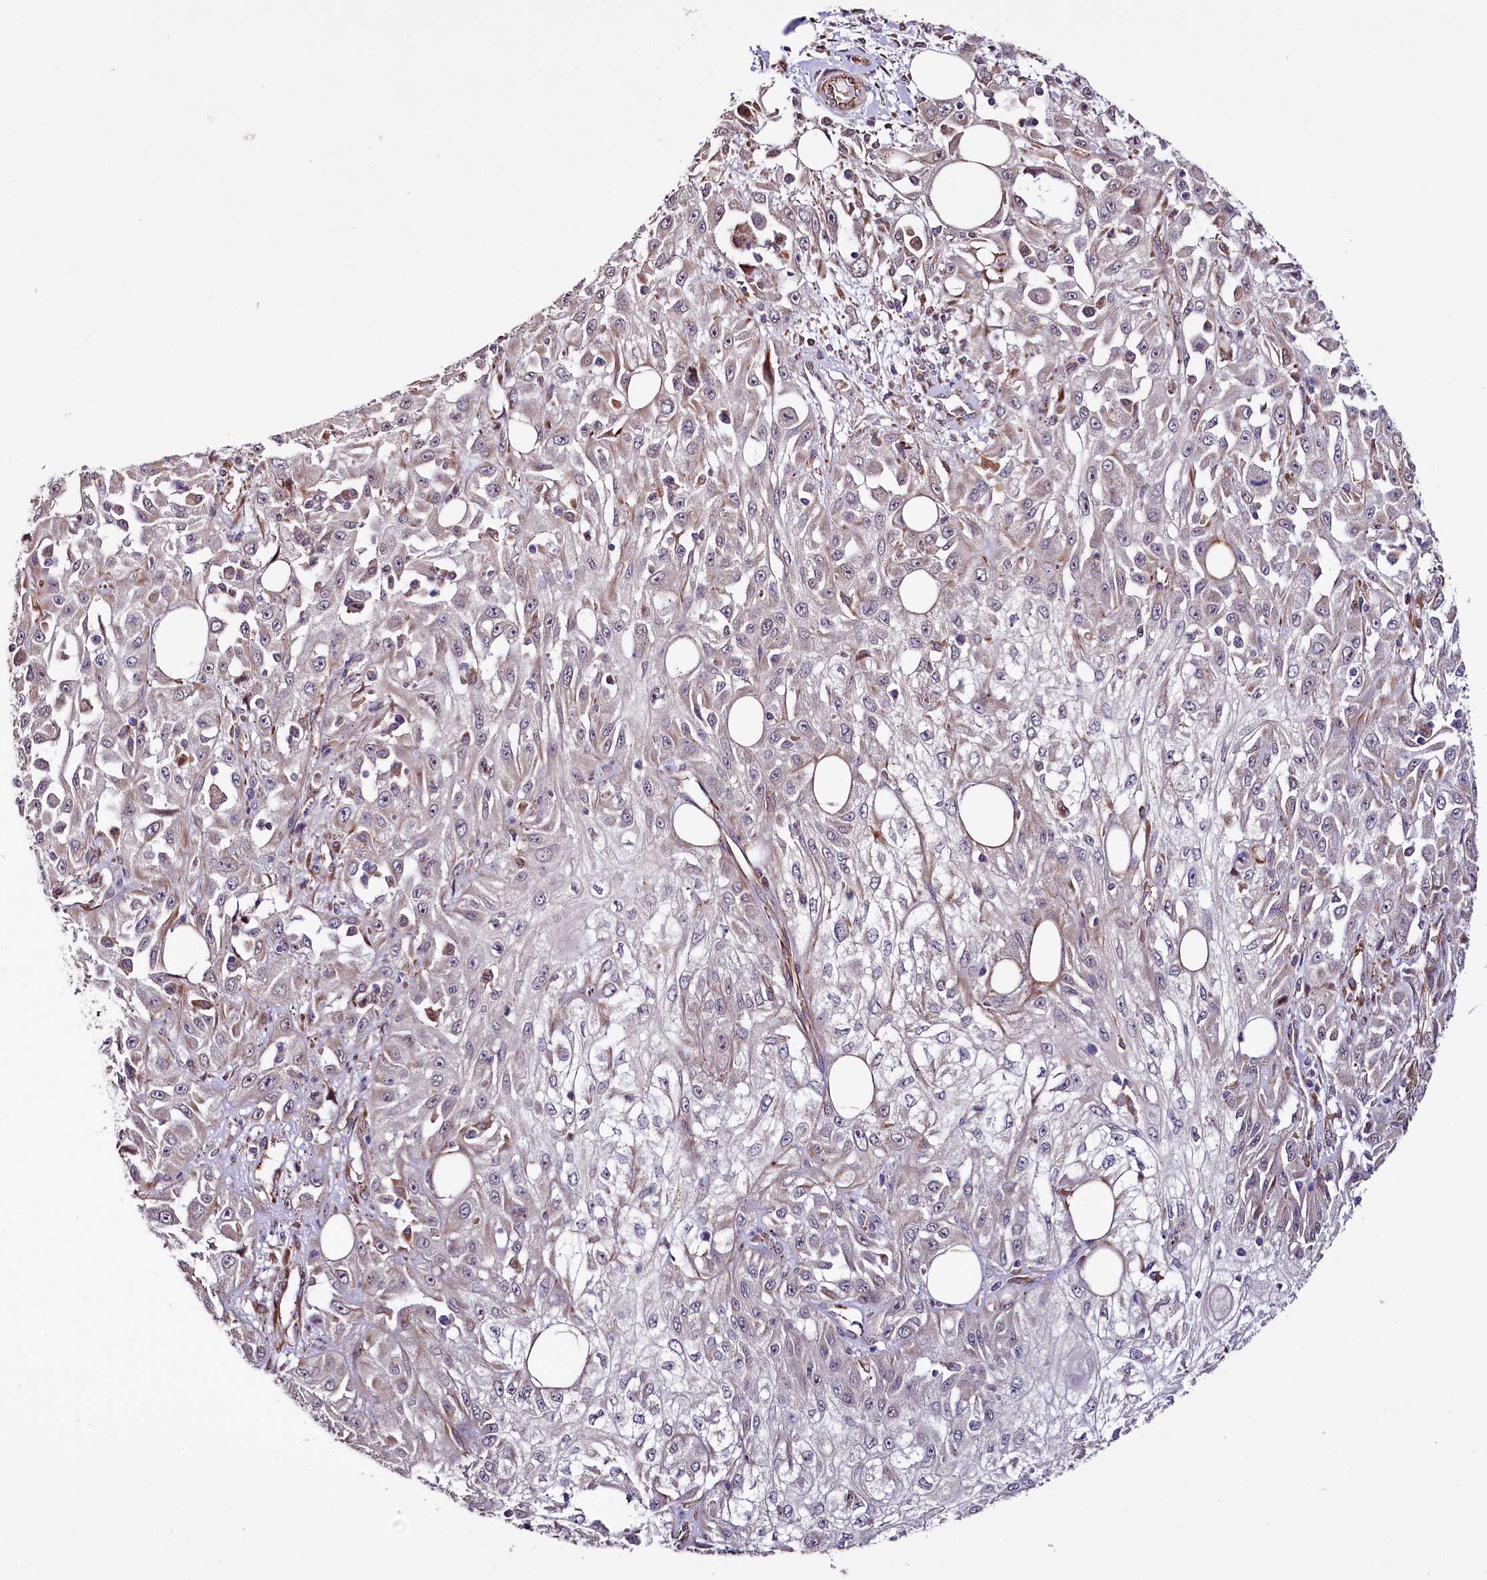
{"staining": {"intensity": "negative", "quantity": "none", "location": "none"}, "tissue": "skin cancer", "cell_type": "Tumor cells", "image_type": "cancer", "snomed": [{"axis": "morphology", "description": "Squamous cell carcinoma, NOS"}, {"axis": "morphology", "description": "Squamous cell carcinoma, metastatic, NOS"}, {"axis": "topography", "description": "Skin"}, {"axis": "topography", "description": "Lymph node"}], "caption": "This is a photomicrograph of immunohistochemistry staining of skin metastatic squamous cell carcinoma, which shows no staining in tumor cells.", "gene": "TTC12", "patient": {"sex": "male", "age": 75}}